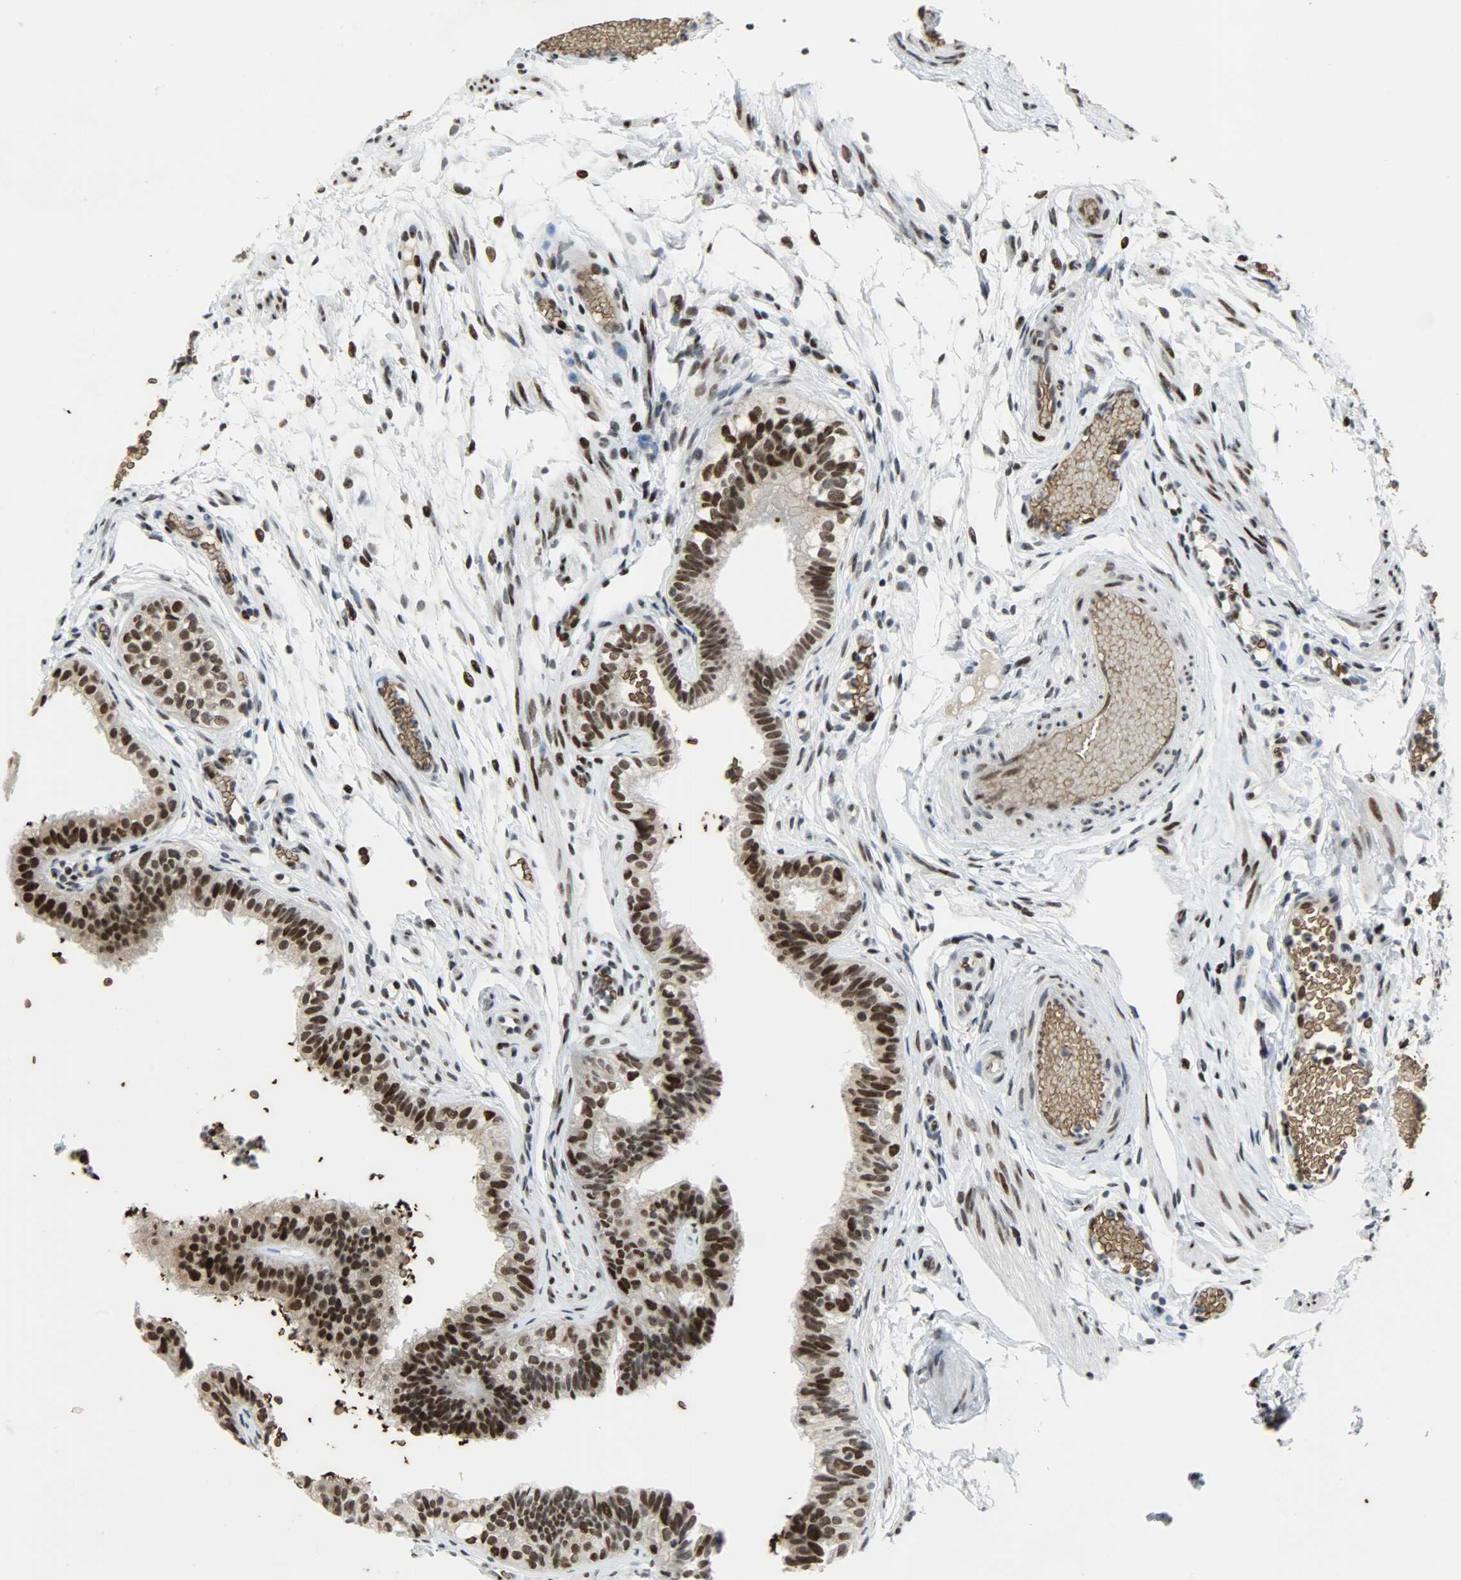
{"staining": {"intensity": "strong", "quantity": ">75%", "location": "cytoplasmic/membranous,nuclear"}, "tissue": "fallopian tube", "cell_type": "Glandular cells", "image_type": "normal", "snomed": [{"axis": "morphology", "description": "Normal tissue, NOS"}, {"axis": "morphology", "description": "Dermoid, NOS"}, {"axis": "topography", "description": "Fallopian tube"}], "caption": "Brown immunohistochemical staining in benign fallopian tube reveals strong cytoplasmic/membranous,nuclear staining in approximately >75% of glandular cells.", "gene": "SNAI1", "patient": {"sex": "female", "age": 33}}